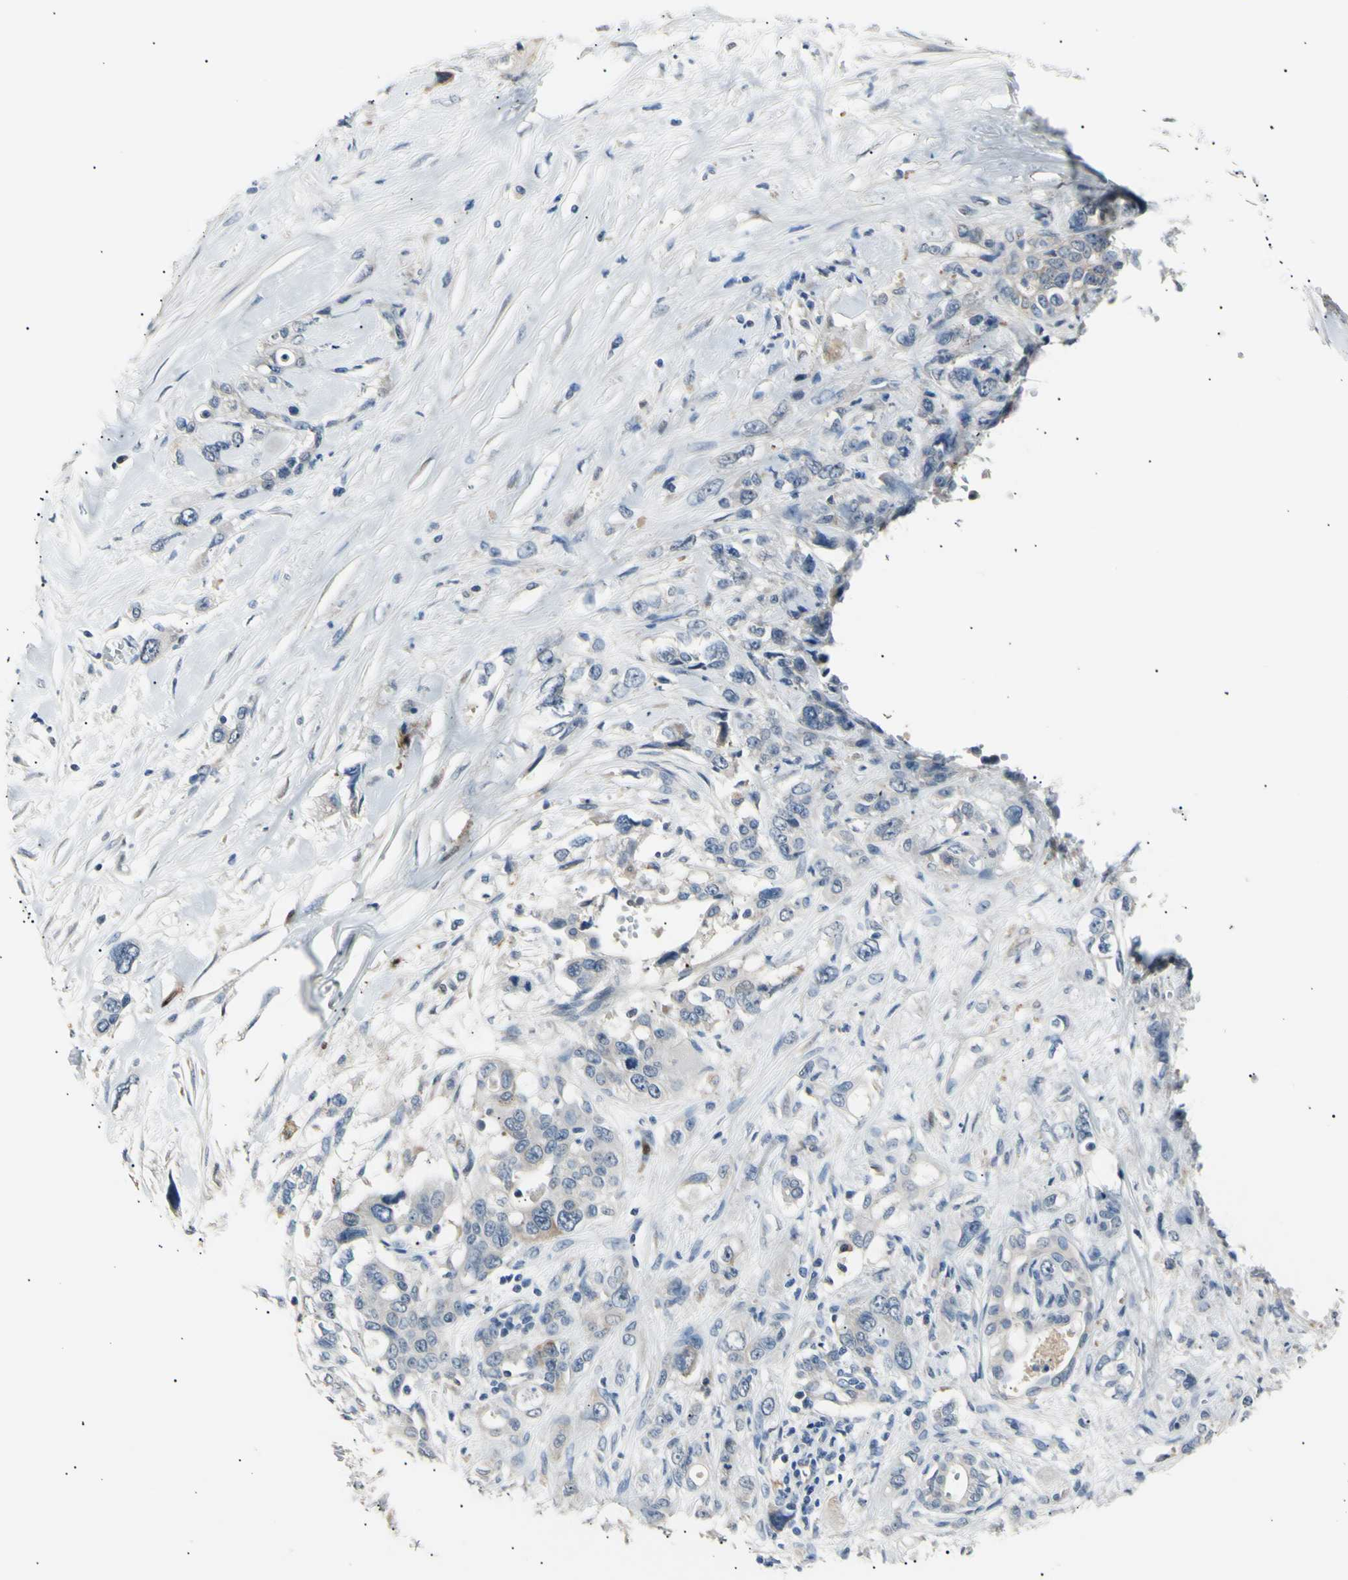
{"staining": {"intensity": "negative", "quantity": "none", "location": "none"}, "tissue": "pancreatic cancer", "cell_type": "Tumor cells", "image_type": "cancer", "snomed": [{"axis": "morphology", "description": "Adenocarcinoma, NOS"}, {"axis": "topography", "description": "Pancreas"}], "caption": "Protein analysis of pancreatic adenocarcinoma shows no significant positivity in tumor cells.", "gene": "LDLR", "patient": {"sex": "male", "age": 46}}